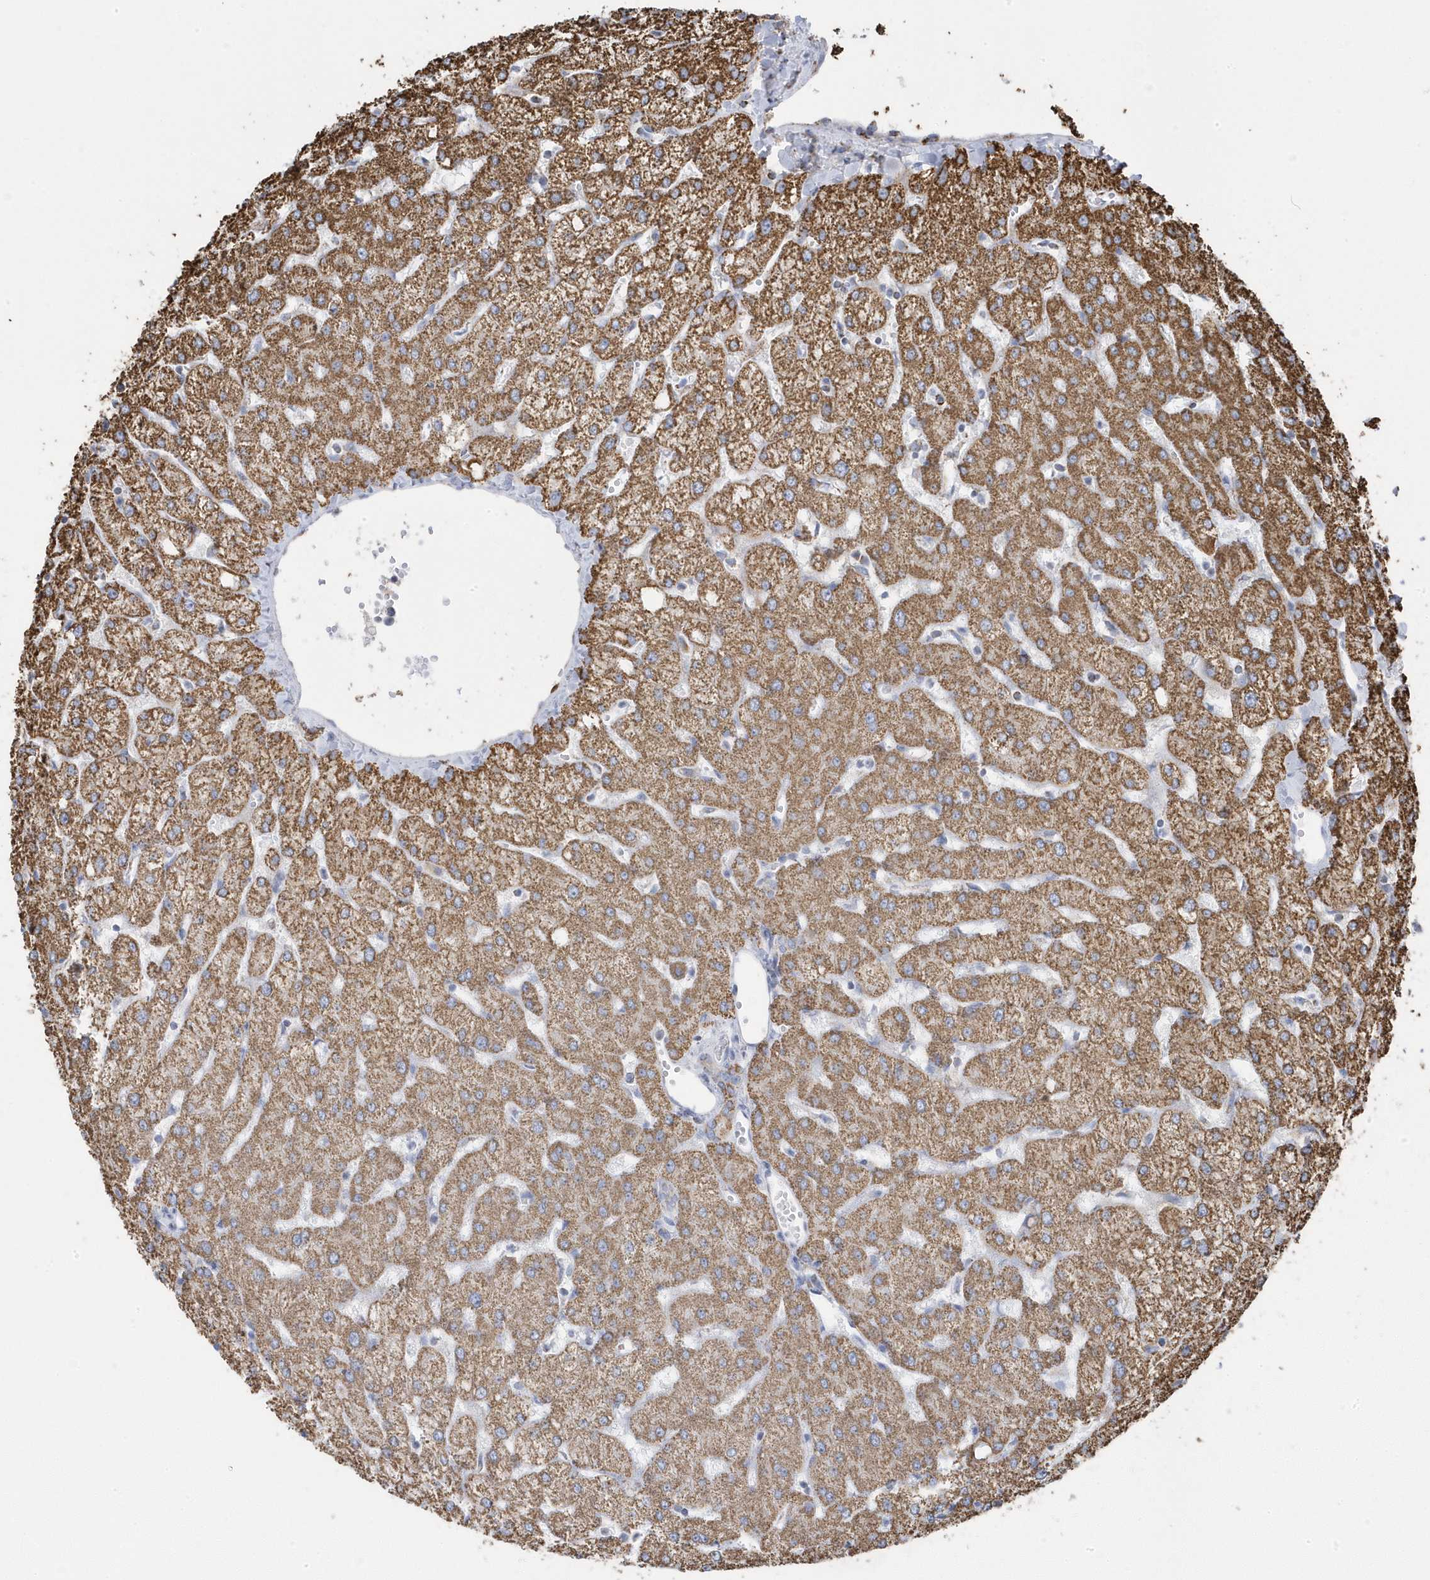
{"staining": {"intensity": "moderate", "quantity": "<25%", "location": "cytoplasmic/membranous"}, "tissue": "liver", "cell_type": "Cholangiocytes", "image_type": "normal", "snomed": [{"axis": "morphology", "description": "Normal tissue, NOS"}, {"axis": "topography", "description": "Liver"}], "caption": "Immunohistochemical staining of benign liver demonstrates moderate cytoplasmic/membranous protein positivity in approximately <25% of cholangiocytes. (DAB (3,3'-diaminobenzidine) IHC, brown staining for protein, blue staining for nuclei).", "gene": "GTPBP8", "patient": {"sex": "female", "age": 54}}